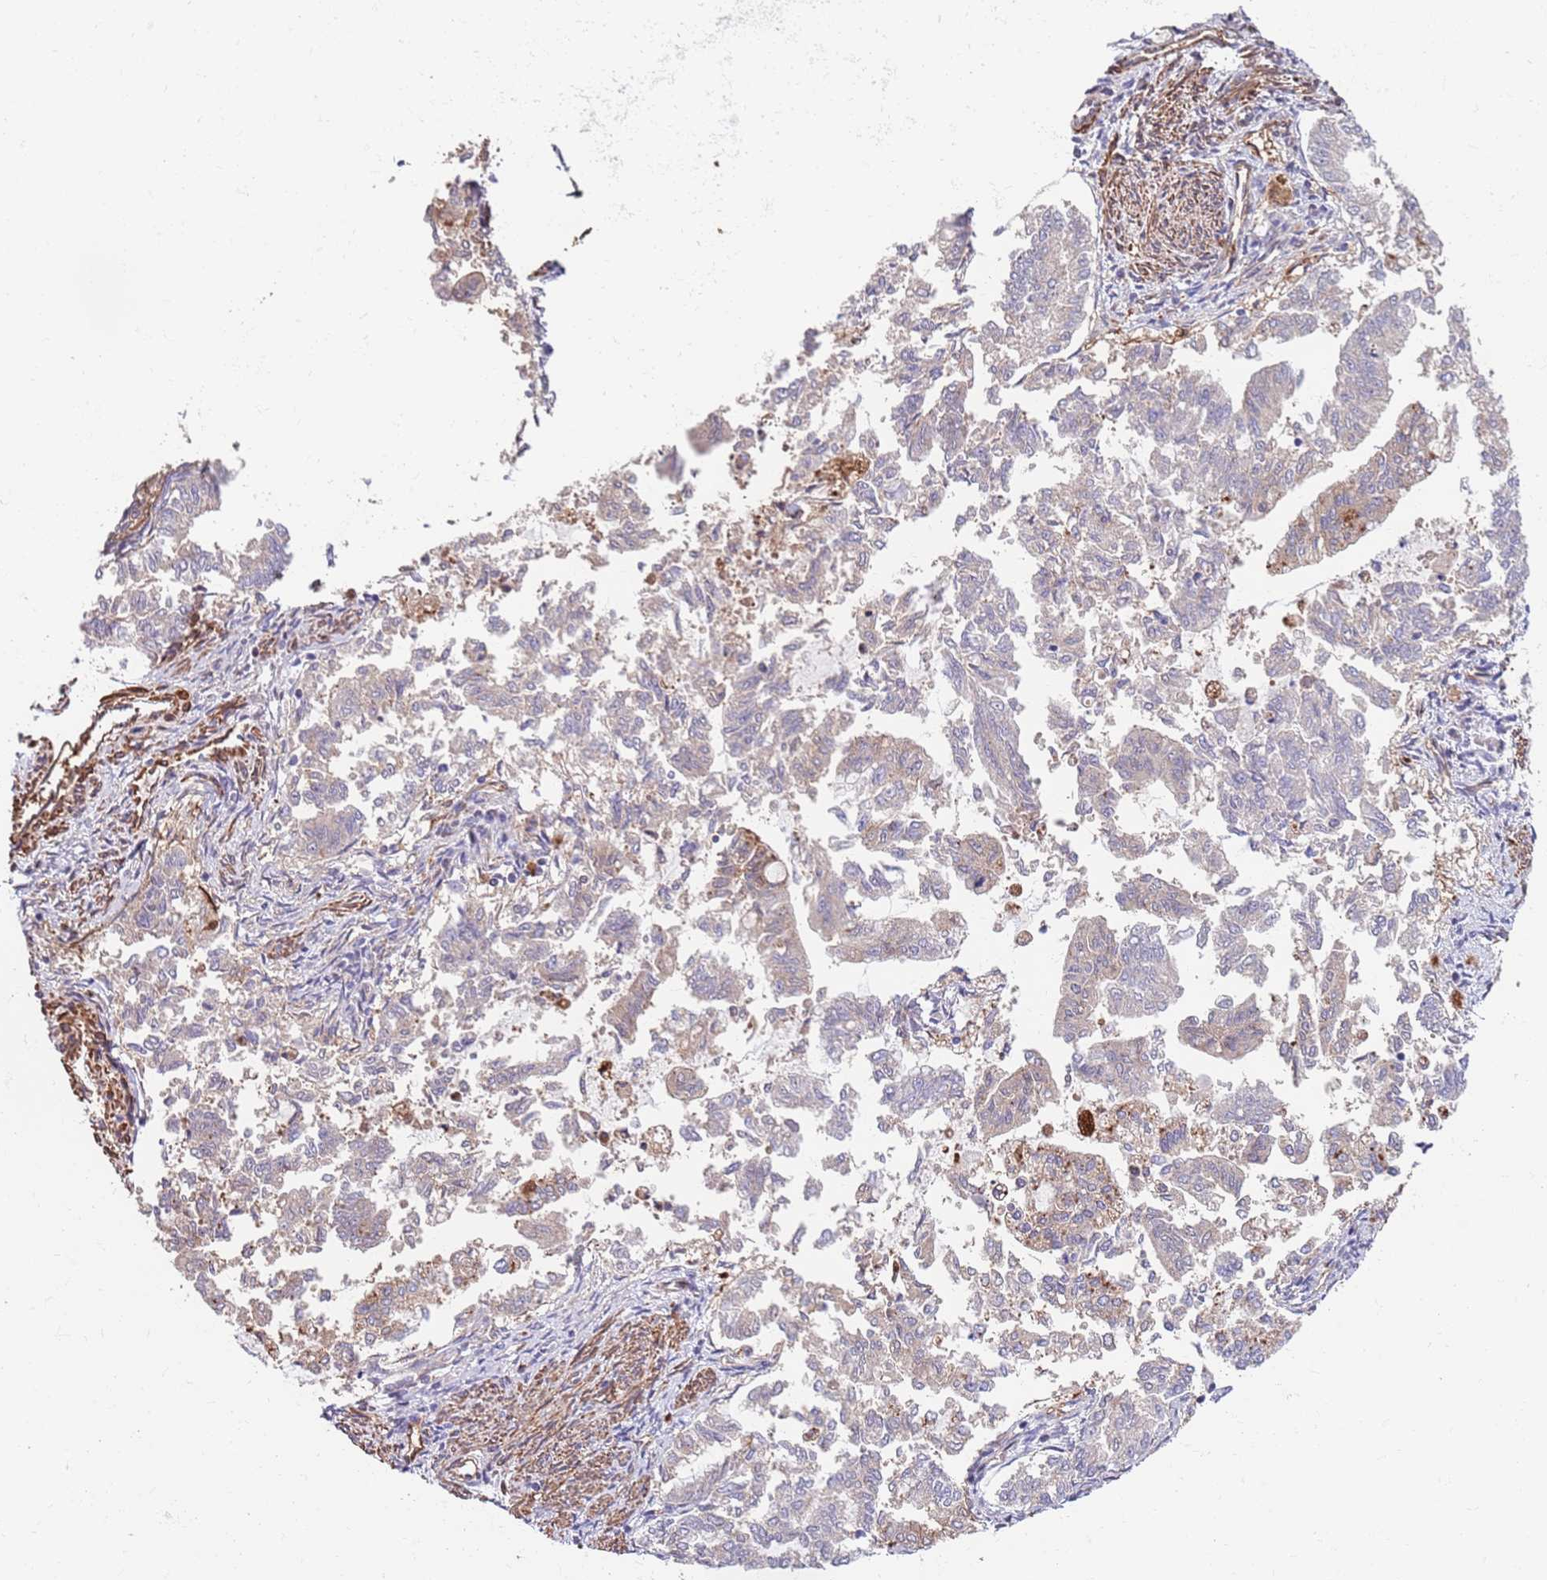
{"staining": {"intensity": "weak", "quantity": "<25%", "location": "cytoplasmic/membranous"}, "tissue": "endometrial cancer", "cell_type": "Tumor cells", "image_type": "cancer", "snomed": [{"axis": "morphology", "description": "Adenocarcinoma, NOS"}, {"axis": "topography", "description": "Endometrium"}], "caption": "Tumor cells are negative for brown protein staining in adenocarcinoma (endometrial).", "gene": "BPNT1", "patient": {"sex": "female", "age": 79}}